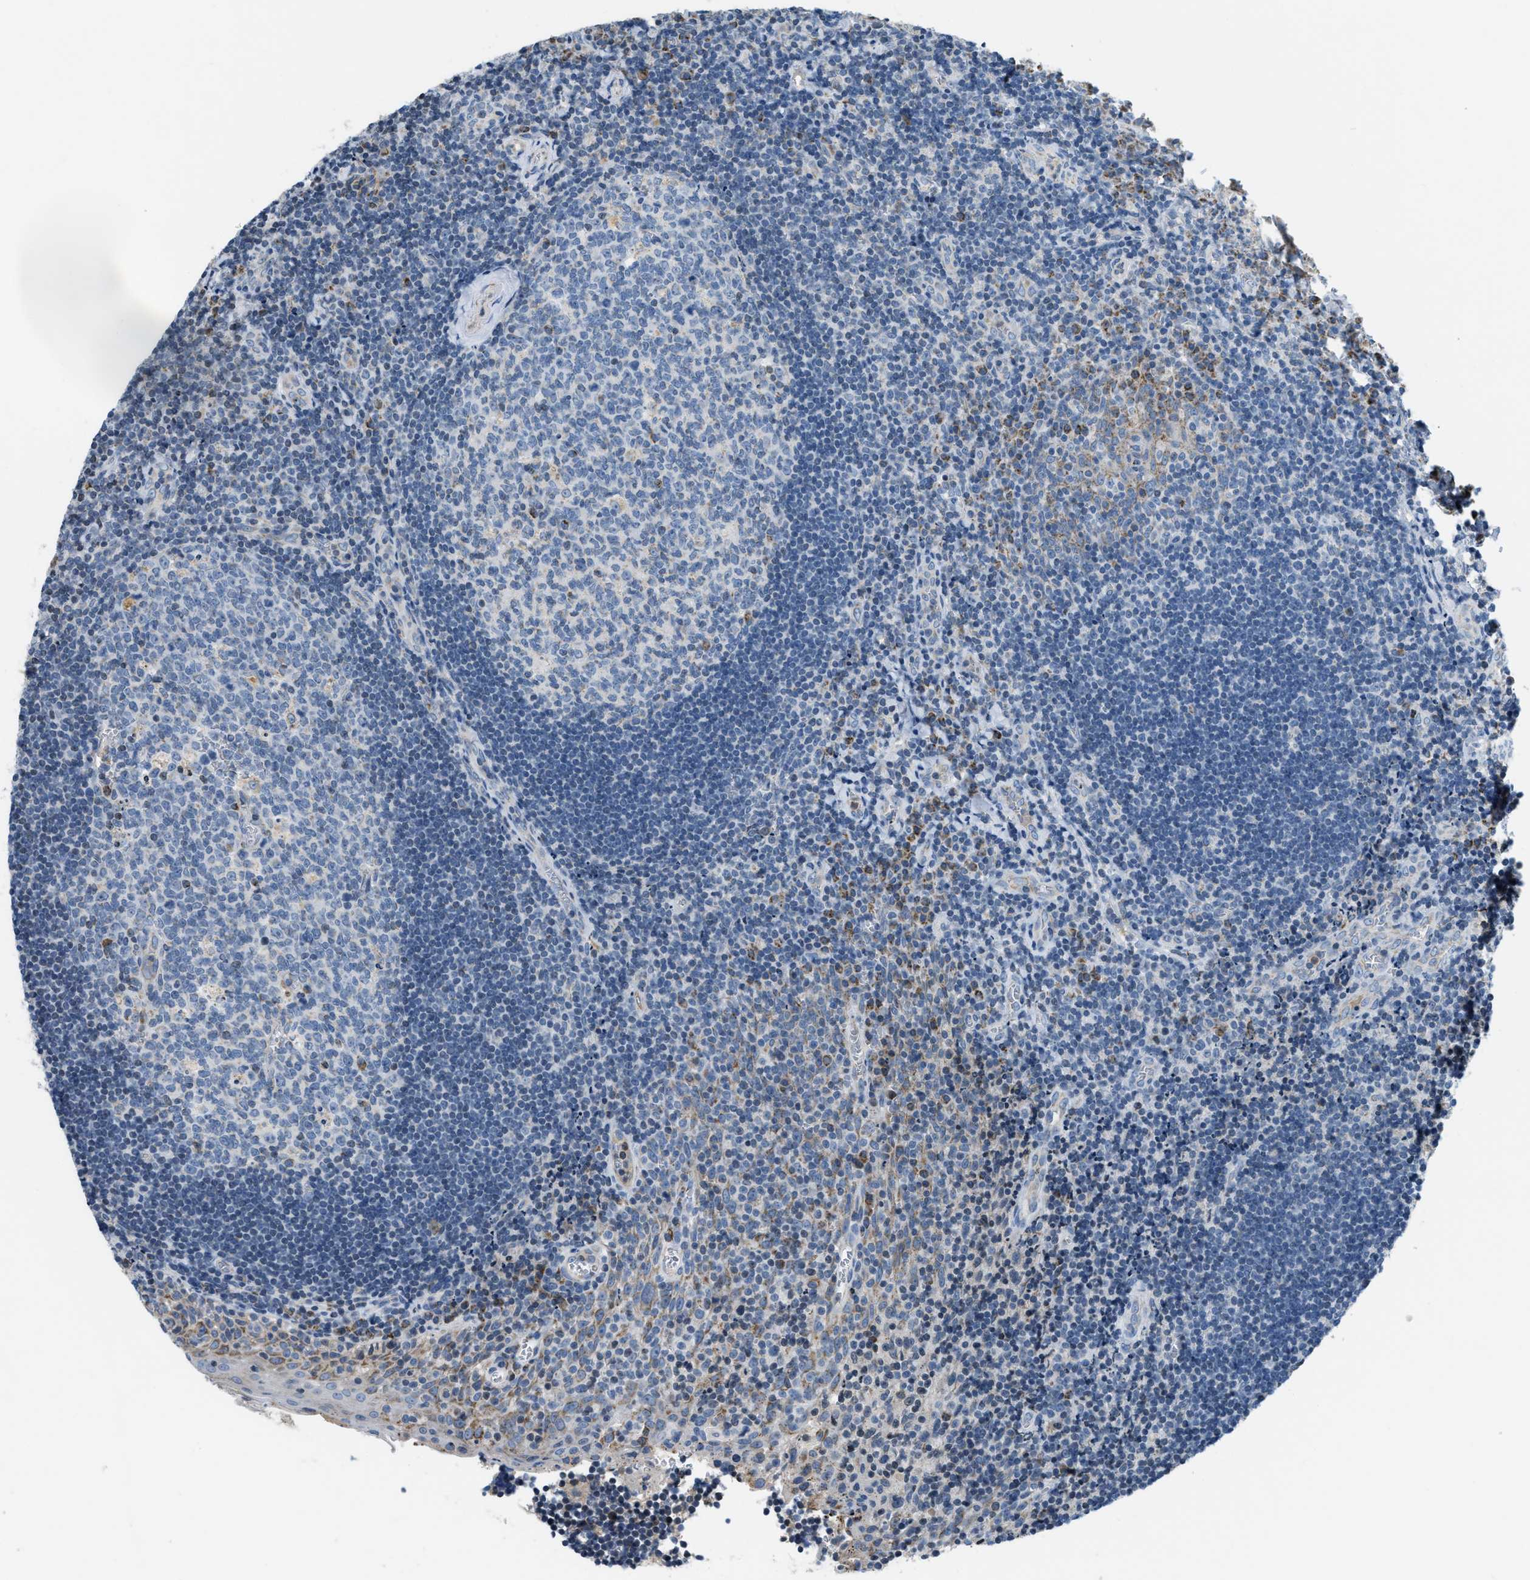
{"staining": {"intensity": "moderate", "quantity": "<25%", "location": "cytoplasmic/membranous"}, "tissue": "tonsil", "cell_type": "Germinal center cells", "image_type": "normal", "snomed": [{"axis": "morphology", "description": "Normal tissue, NOS"}, {"axis": "morphology", "description": "Inflammation, NOS"}, {"axis": "topography", "description": "Tonsil"}], "caption": "IHC (DAB) staining of unremarkable human tonsil reveals moderate cytoplasmic/membranous protein staining in about <25% of germinal center cells.", "gene": "ACADVL", "patient": {"sex": "female", "age": 31}}